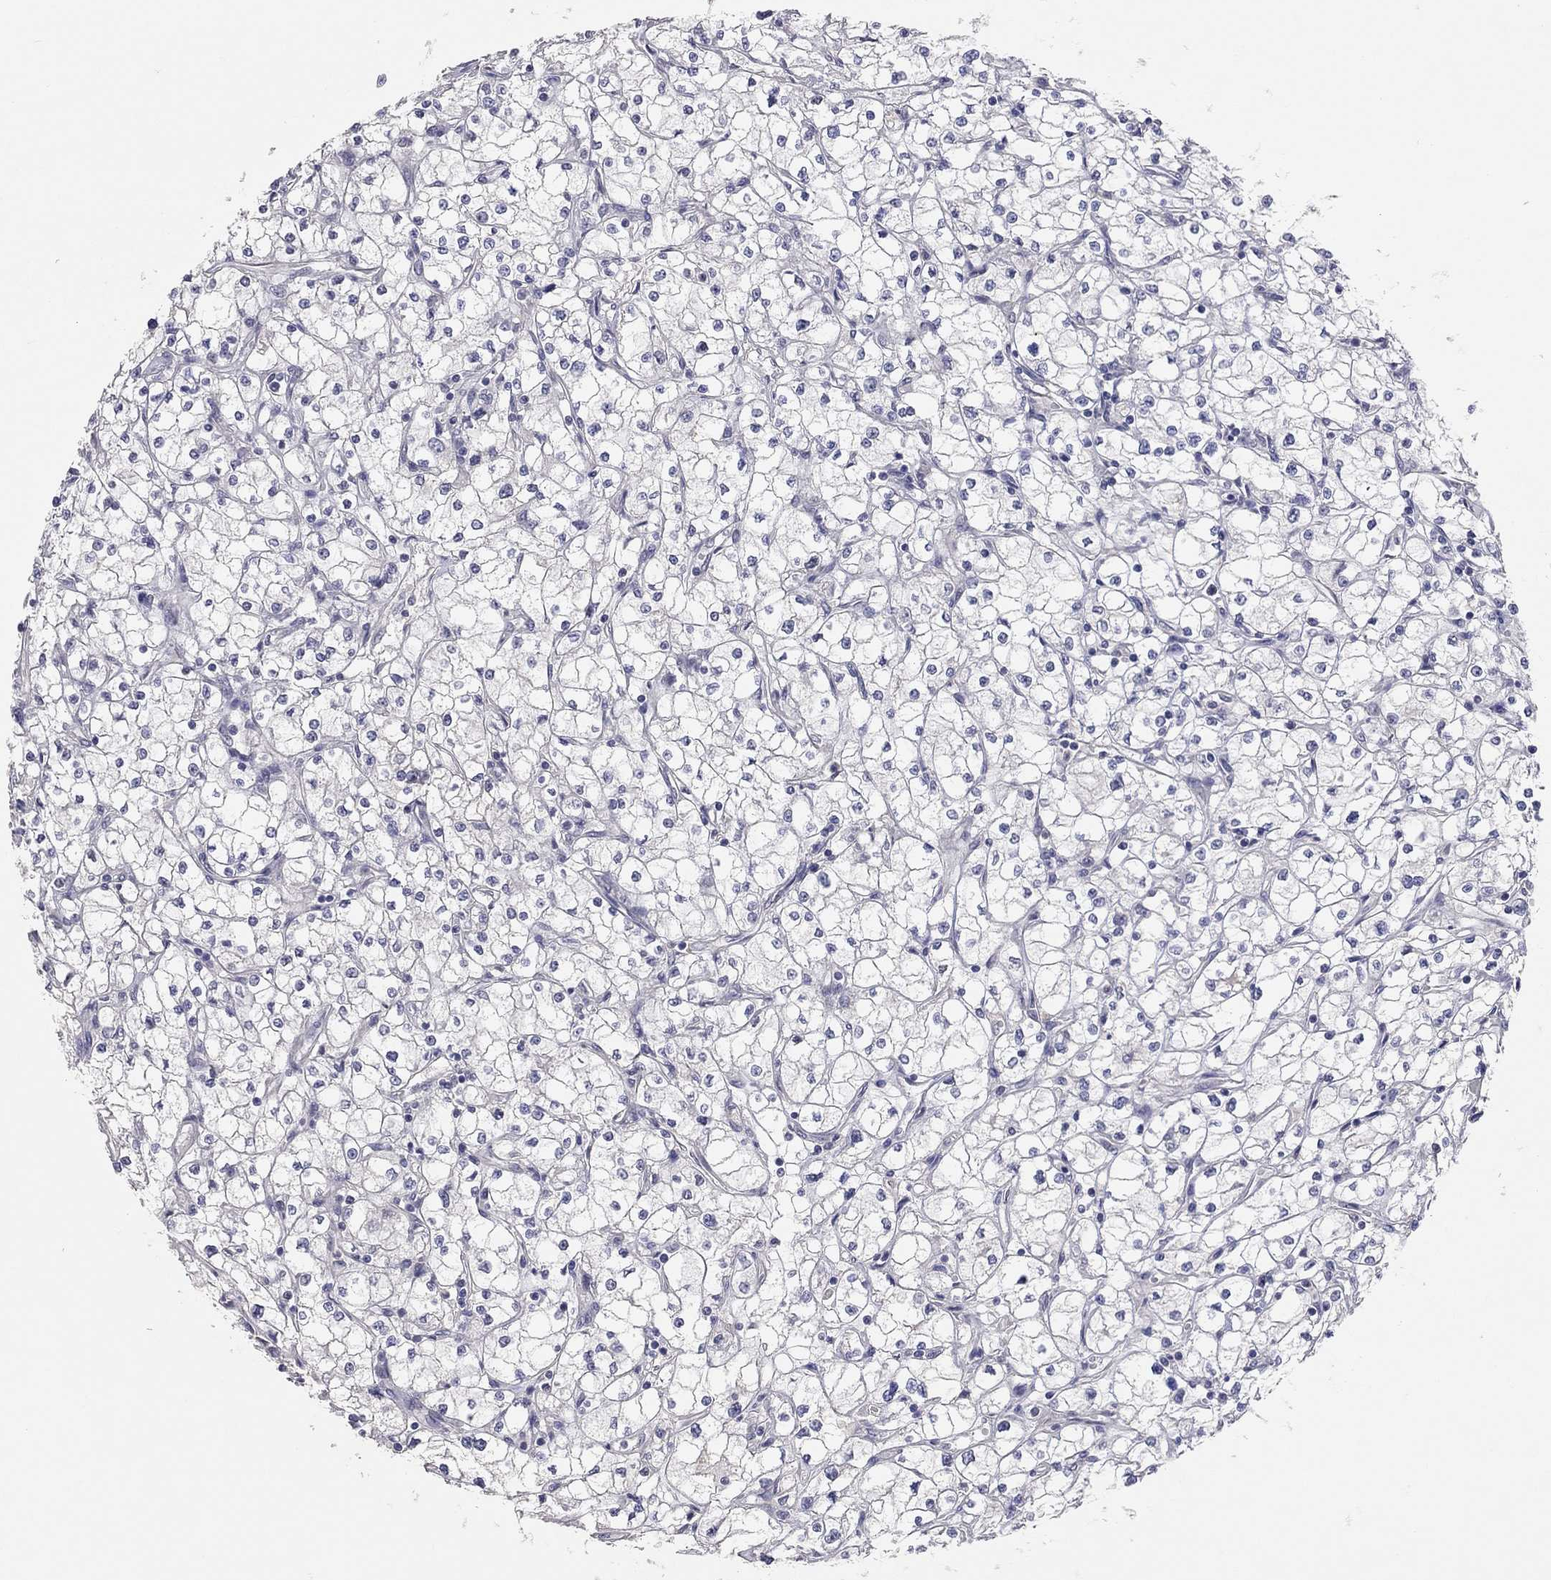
{"staining": {"intensity": "negative", "quantity": "none", "location": "none"}, "tissue": "renal cancer", "cell_type": "Tumor cells", "image_type": "cancer", "snomed": [{"axis": "morphology", "description": "Adenocarcinoma, NOS"}, {"axis": "topography", "description": "Kidney"}], "caption": "This is a photomicrograph of IHC staining of renal cancer, which shows no positivity in tumor cells.", "gene": "KCNB1", "patient": {"sex": "male", "age": 67}}